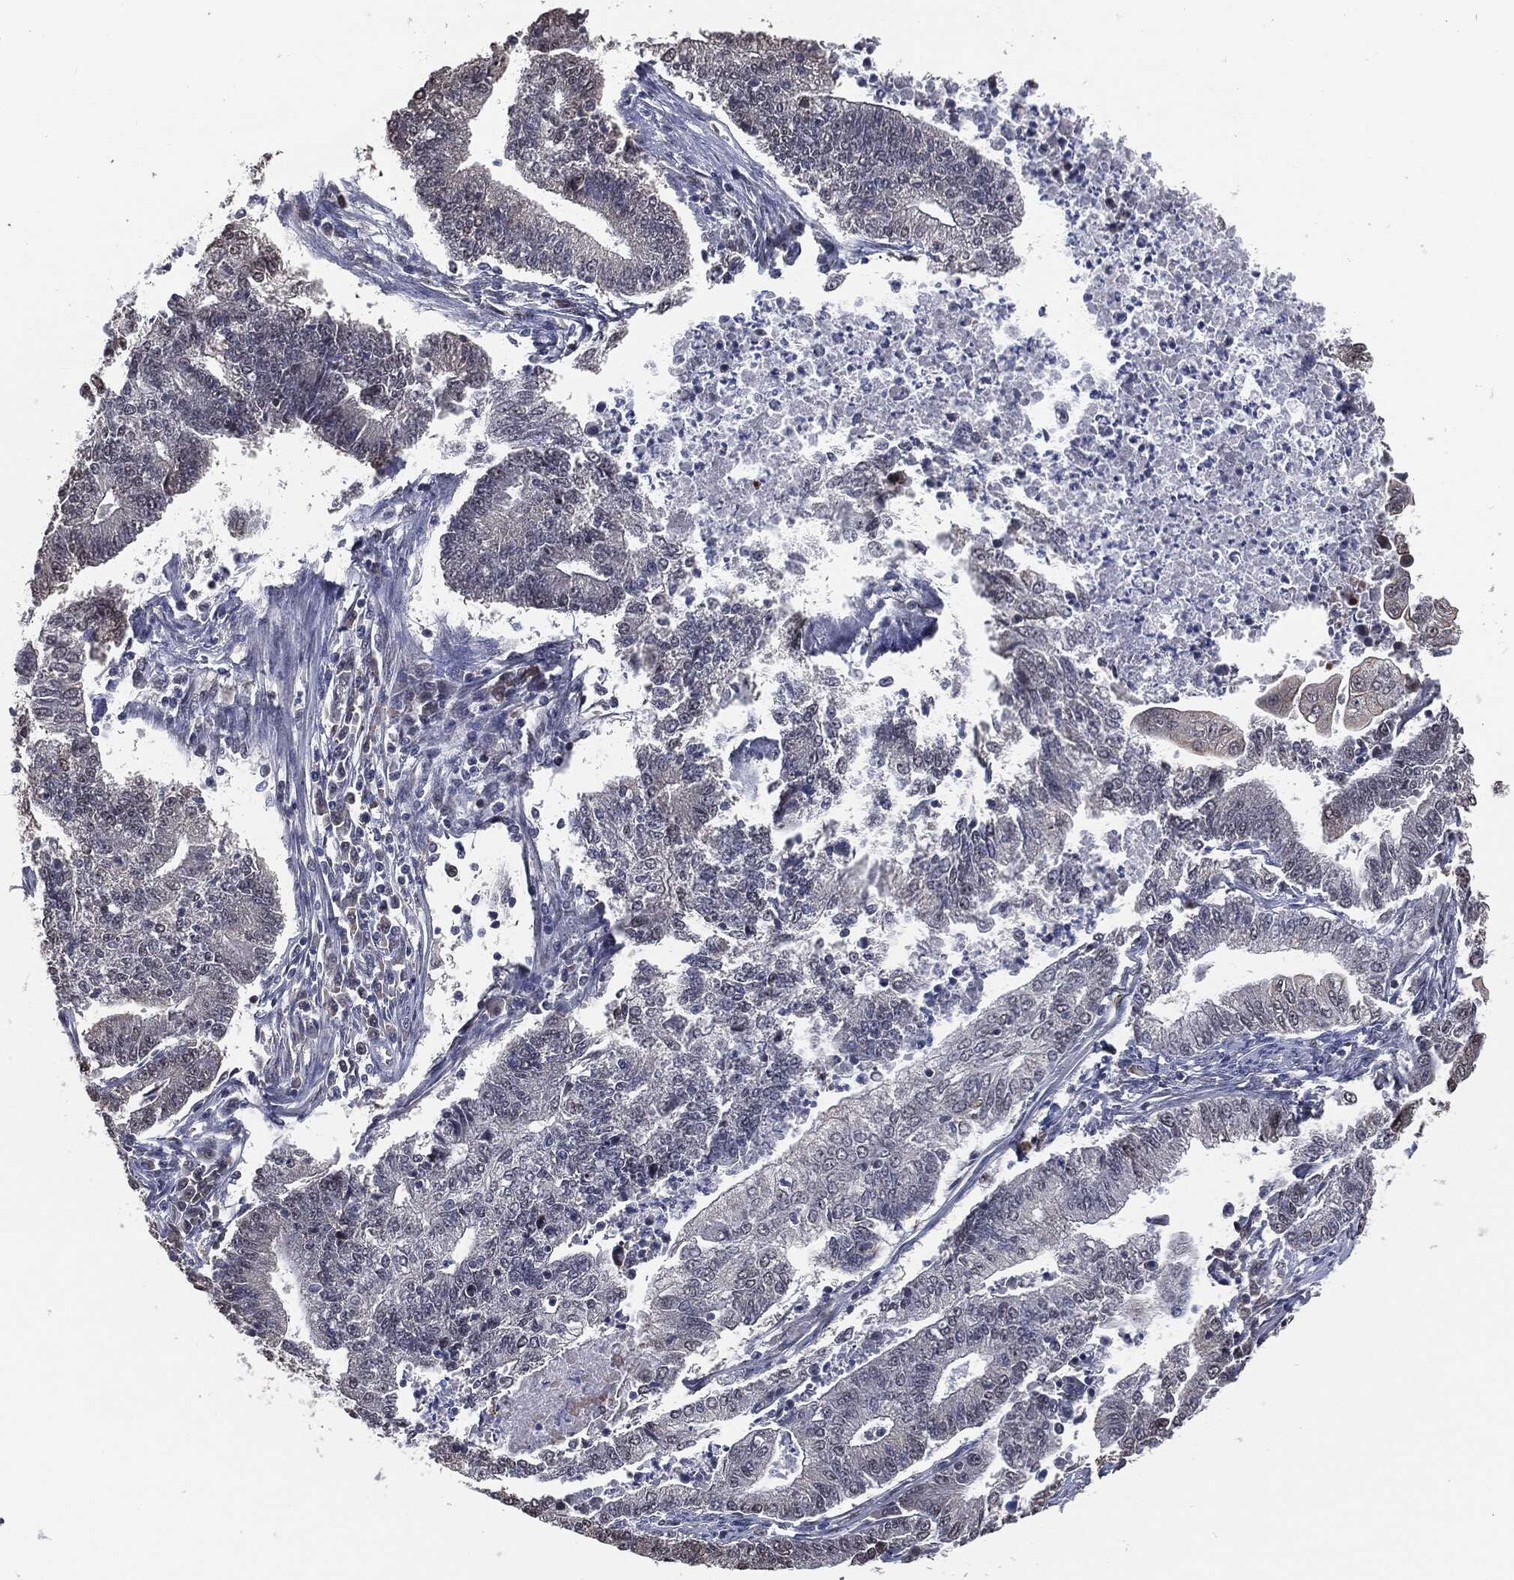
{"staining": {"intensity": "negative", "quantity": "none", "location": "none"}, "tissue": "endometrial cancer", "cell_type": "Tumor cells", "image_type": "cancer", "snomed": [{"axis": "morphology", "description": "Adenocarcinoma, NOS"}, {"axis": "topography", "description": "Uterus"}, {"axis": "topography", "description": "Endometrium"}], "caption": "The micrograph exhibits no staining of tumor cells in endometrial cancer.", "gene": "SHLD2", "patient": {"sex": "female", "age": 54}}